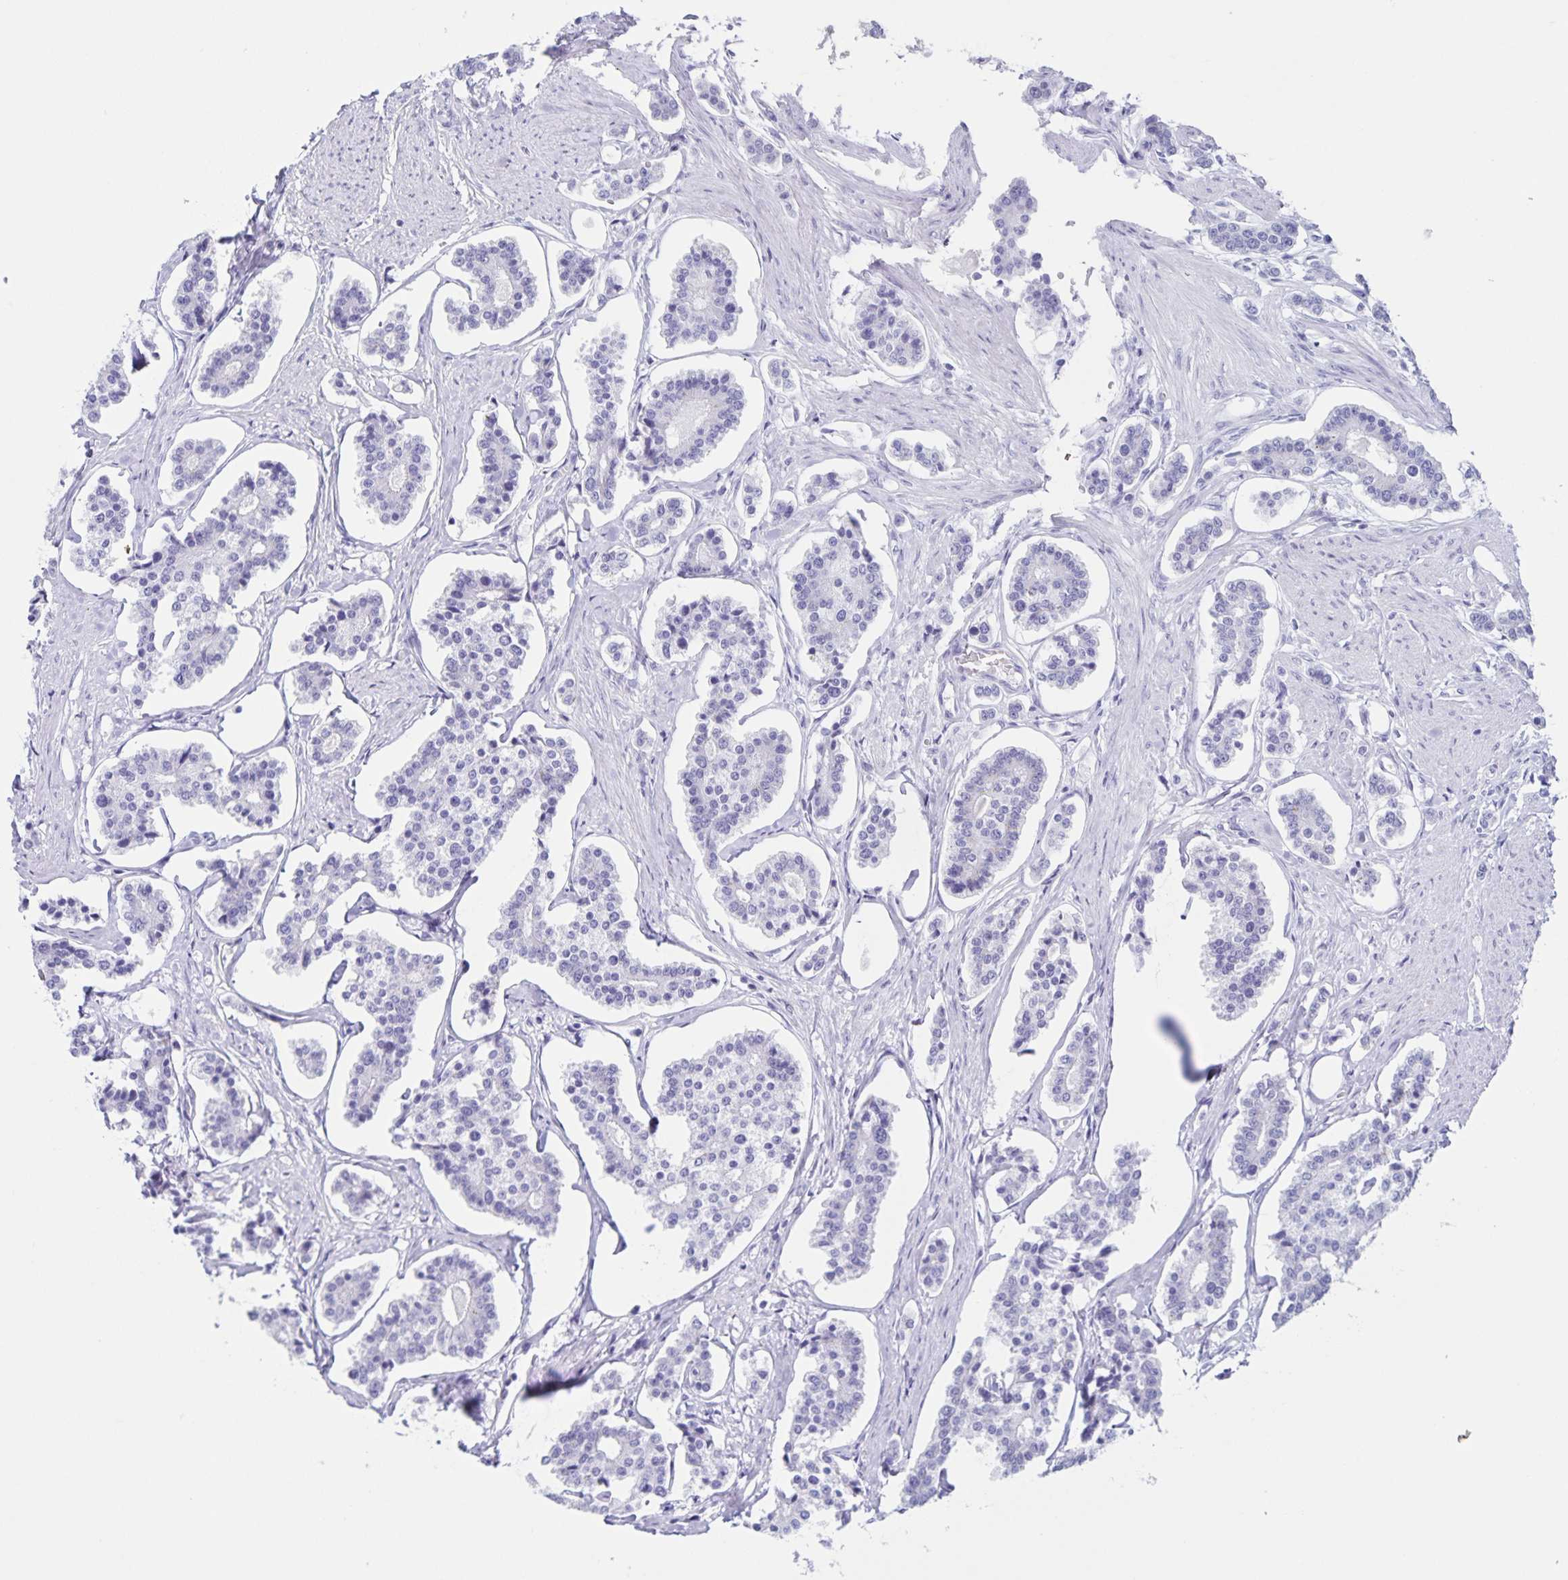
{"staining": {"intensity": "negative", "quantity": "none", "location": "none"}, "tissue": "carcinoid", "cell_type": "Tumor cells", "image_type": "cancer", "snomed": [{"axis": "morphology", "description": "Carcinoid, malignant, NOS"}, {"axis": "topography", "description": "Small intestine"}], "caption": "Image shows no protein positivity in tumor cells of carcinoid tissue.", "gene": "C12orf56", "patient": {"sex": "female", "age": 65}}